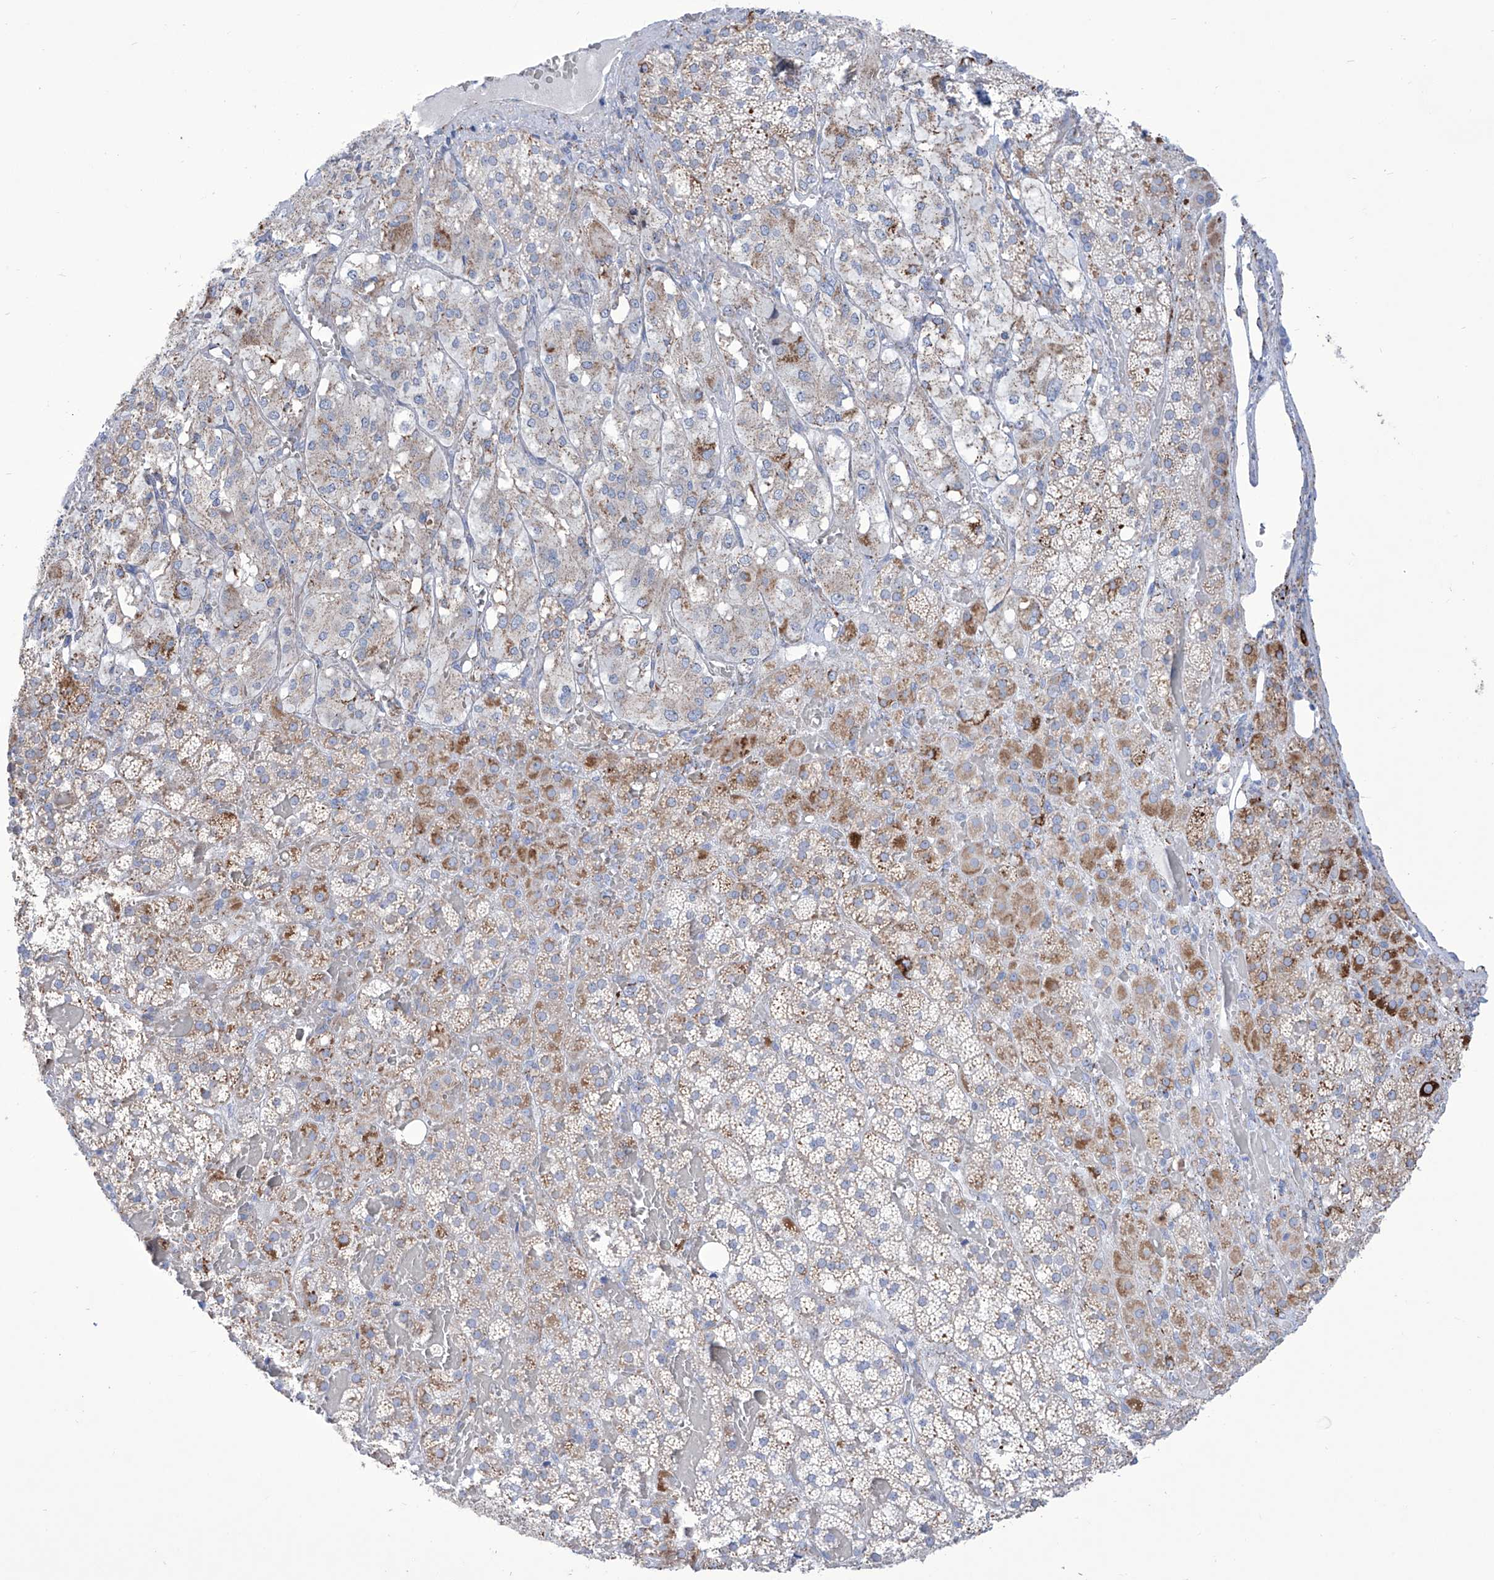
{"staining": {"intensity": "moderate", "quantity": "25%-75%", "location": "cytoplasmic/membranous"}, "tissue": "adrenal gland", "cell_type": "Glandular cells", "image_type": "normal", "snomed": [{"axis": "morphology", "description": "Normal tissue, NOS"}, {"axis": "topography", "description": "Adrenal gland"}], "caption": "Moderate cytoplasmic/membranous staining for a protein is seen in about 25%-75% of glandular cells of normal adrenal gland using immunohistochemistry (IHC).", "gene": "ALDH6A1", "patient": {"sex": "female", "age": 59}}